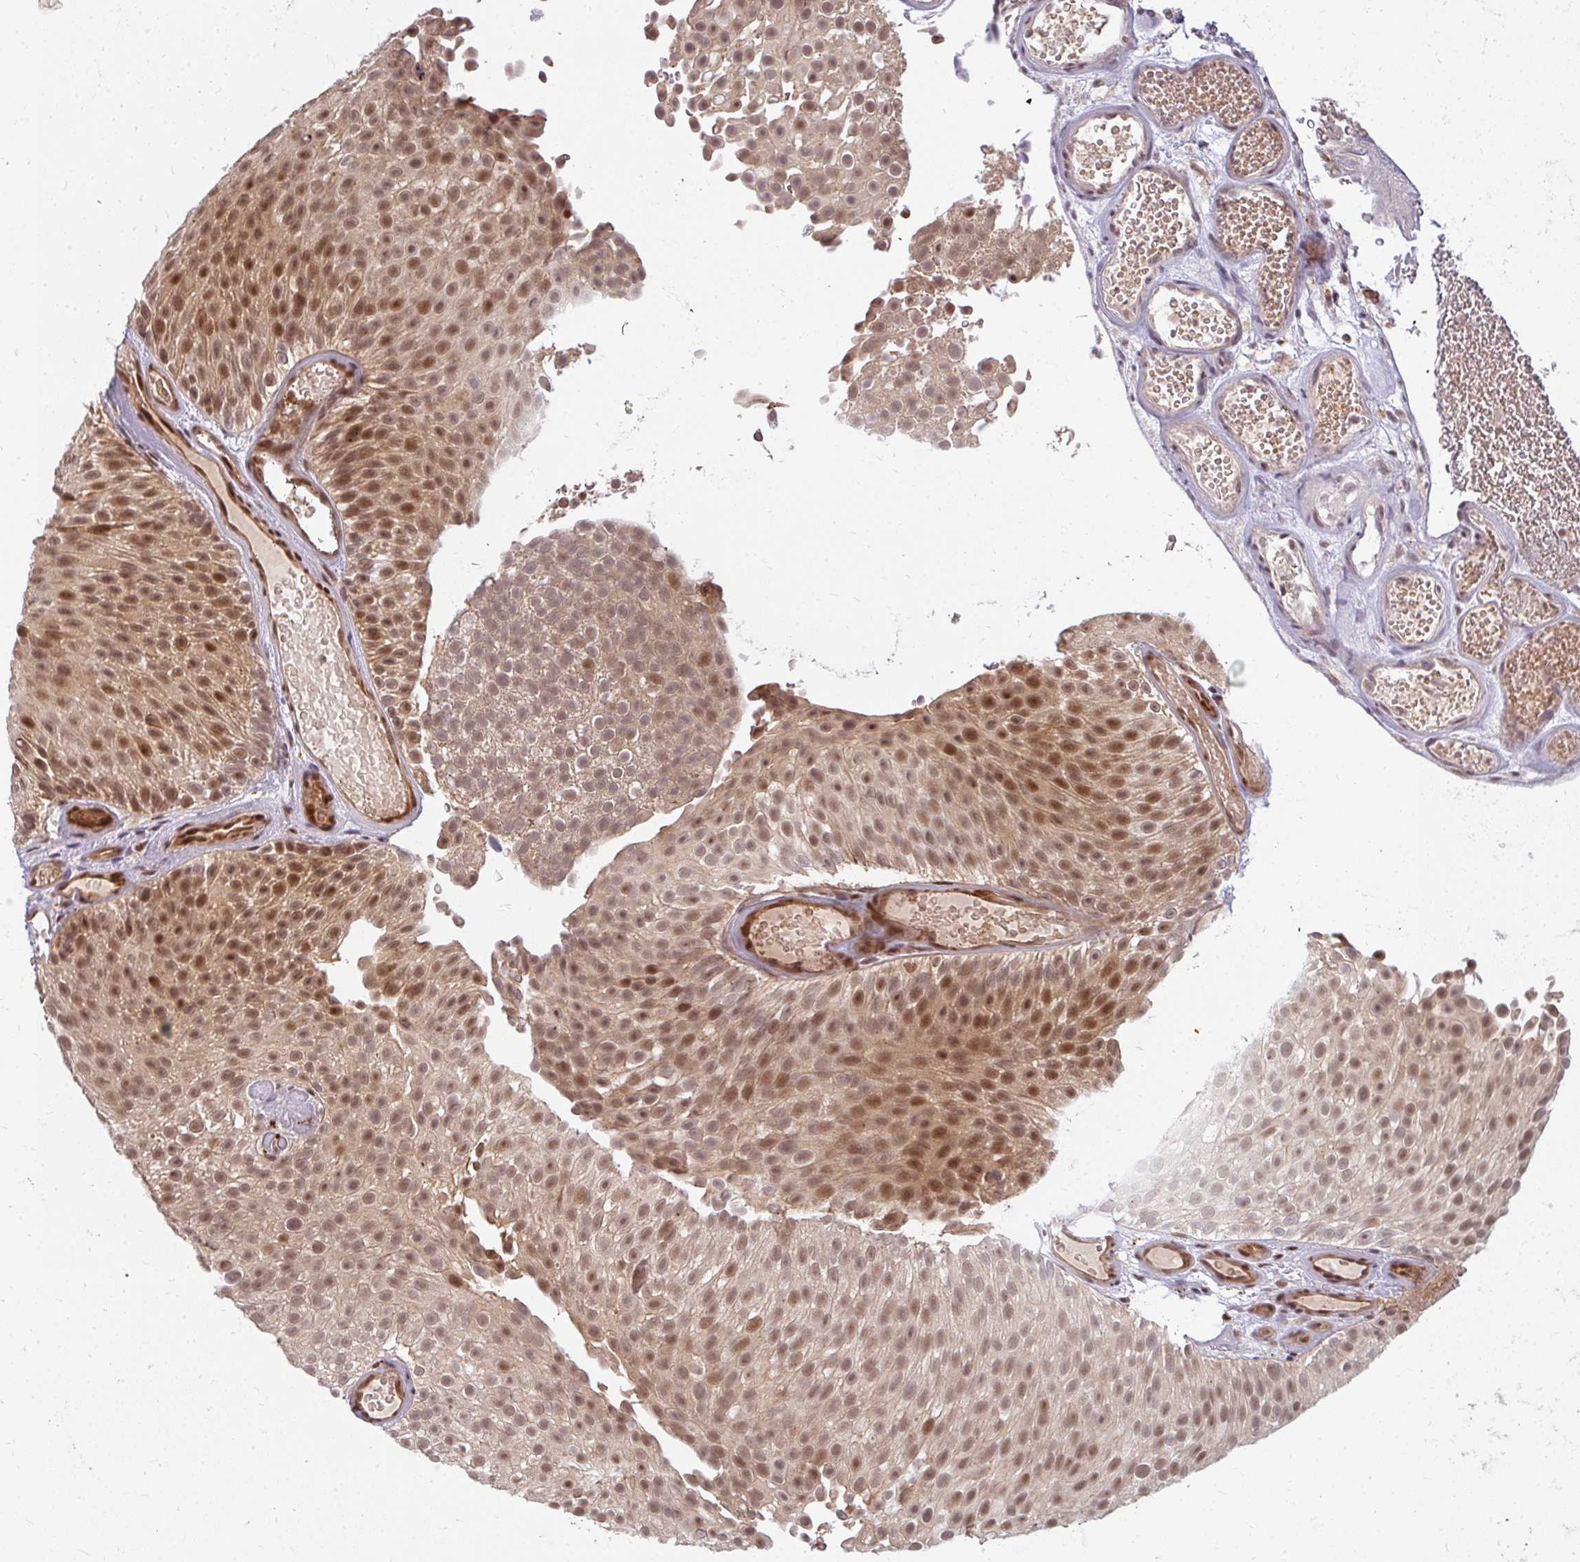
{"staining": {"intensity": "moderate", "quantity": ">75%", "location": "nuclear"}, "tissue": "urothelial cancer", "cell_type": "Tumor cells", "image_type": "cancer", "snomed": [{"axis": "morphology", "description": "Urothelial carcinoma, Low grade"}, {"axis": "topography", "description": "Urinary bladder"}], "caption": "A micrograph of human low-grade urothelial carcinoma stained for a protein reveals moderate nuclear brown staining in tumor cells.", "gene": "GTF3C6", "patient": {"sex": "male", "age": 78}}